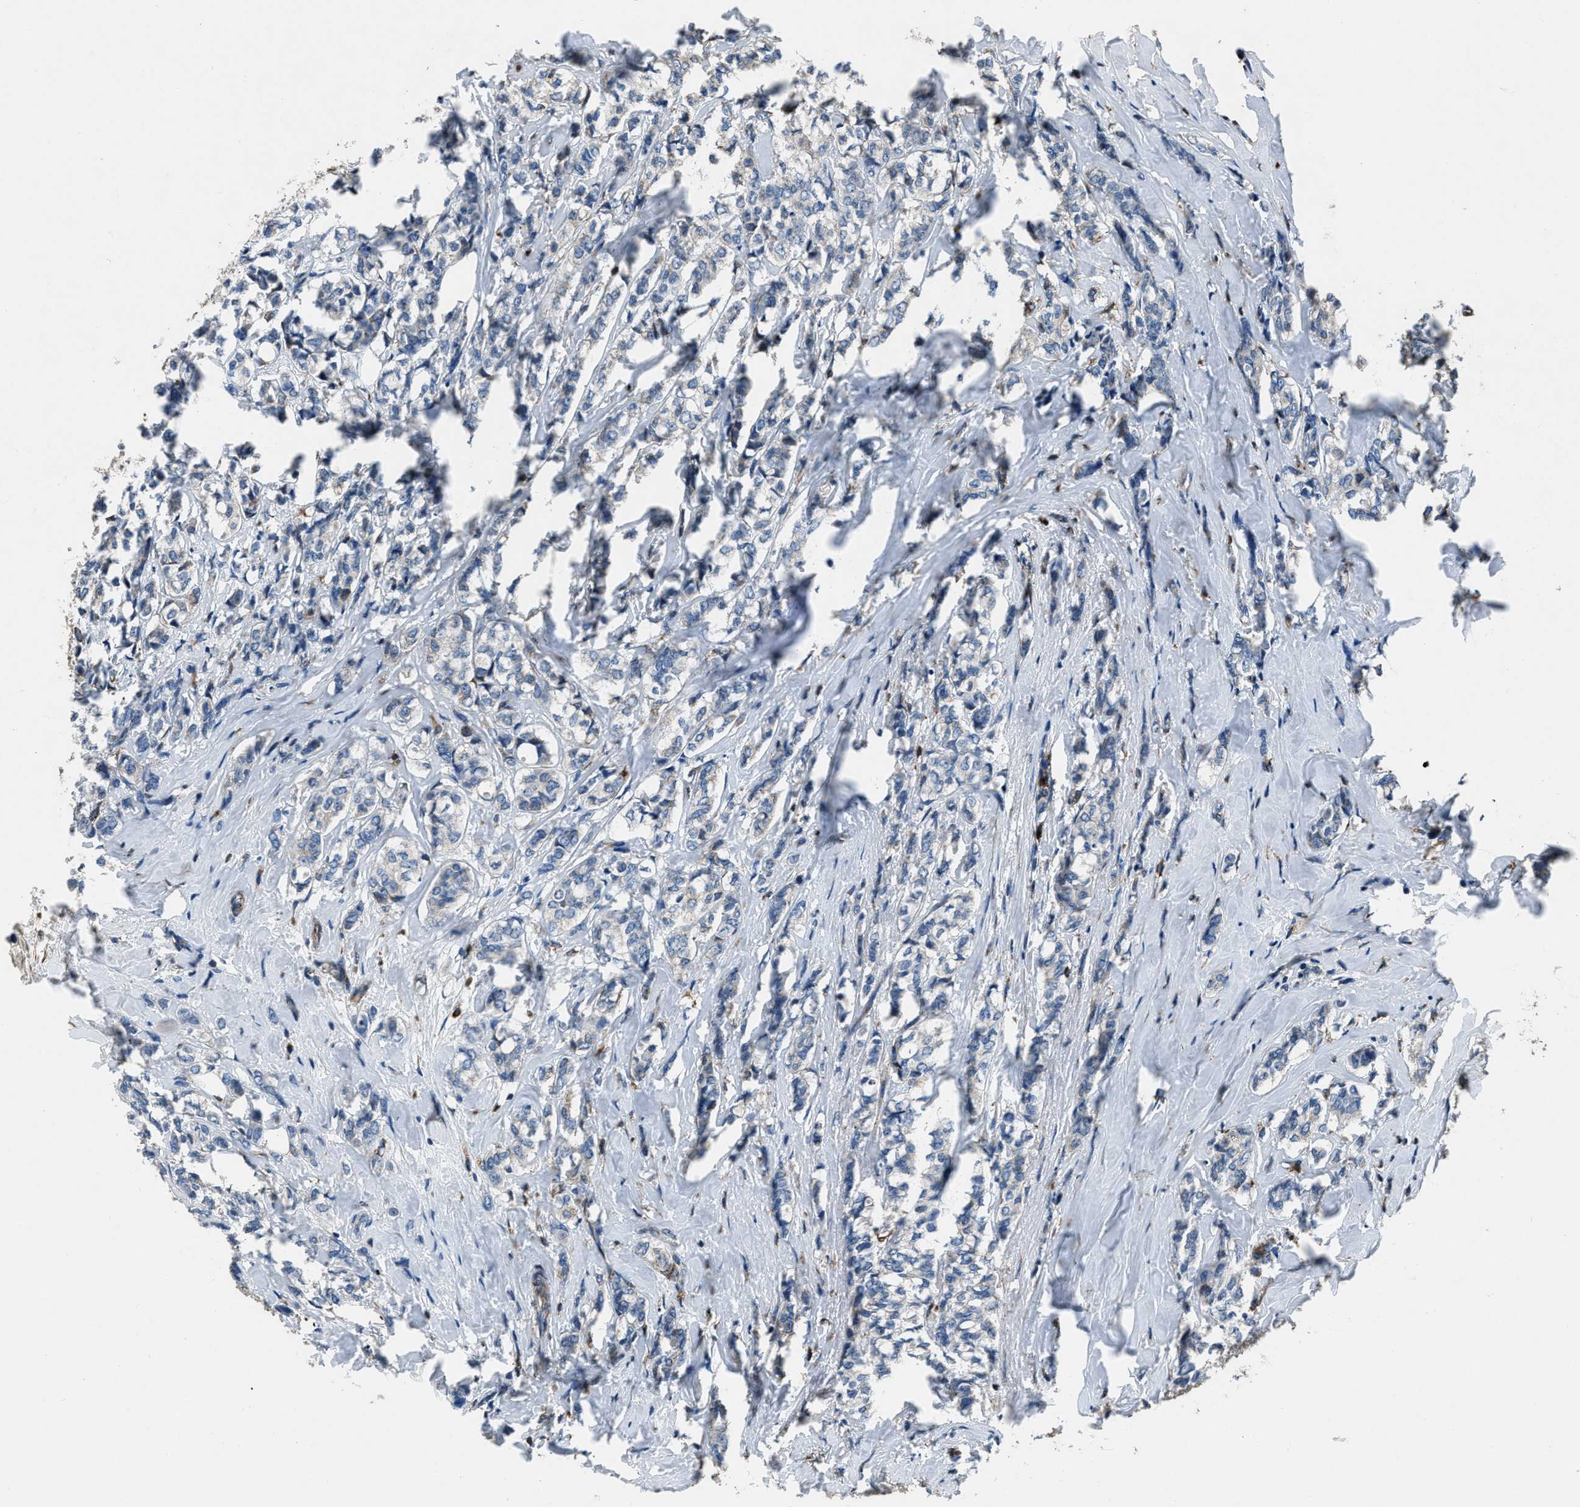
{"staining": {"intensity": "negative", "quantity": "none", "location": "none"}, "tissue": "breast cancer", "cell_type": "Tumor cells", "image_type": "cancer", "snomed": [{"axis": "morphology", "description": "Lobular carcinoma"}, {"axis": "topography", "description": "Breast"}], "caption": "Breast lobular carcinoma stained for a protein using immunohistochemistry displays no staining tumor cells.", "gene": "OGDH", "patient": {"sex": "female", "age": 60}}